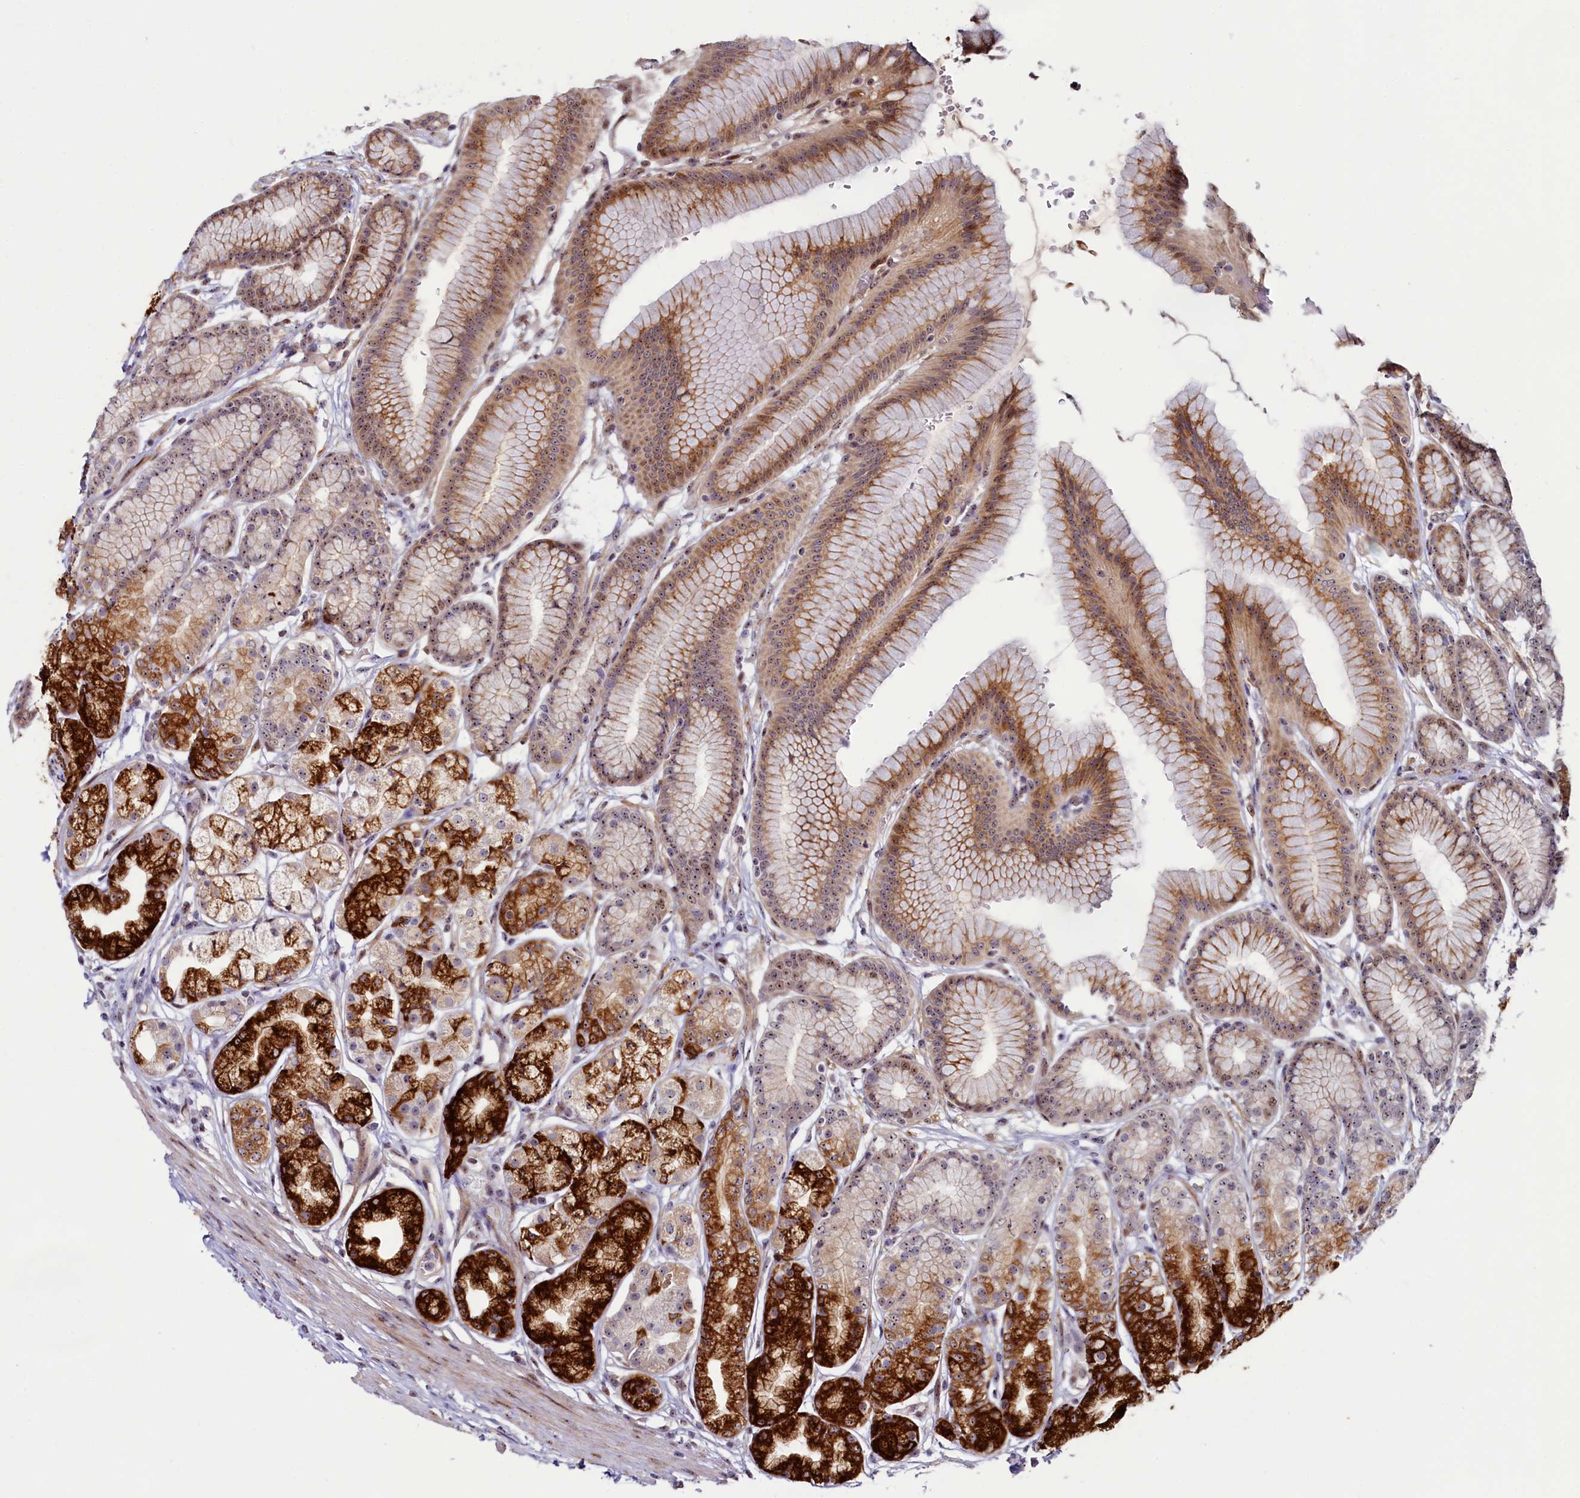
{"staining": {"intensity": "strong", "quantity": ">75%", "location": "cytoplasmic/membranous,nuclear"}, "tissue": "stomach", "cell_type": "Glandular cells", "image_type": "normal", "snomed": [{"axis": "morphology", "description": "Normal tissue, NOS"}, {"axis": "morphology", "description": "Adenocarcinoma, NOS"}, {"axis": "morphology", "description": "Adenocarcinoma, High grade"}, {"axis": "topography", "description": "Stomach, upper"}, {"axis": "topography", "description": "Stomach"}], "caption": "Immunohistochemical staining of benign stomach displays strong cytoplasmic/membranous,nuclear protein staining in approximately >75% of glandular cells.", "gene": "TCOF1", "patient": {"sex": "female", "age": 65}}